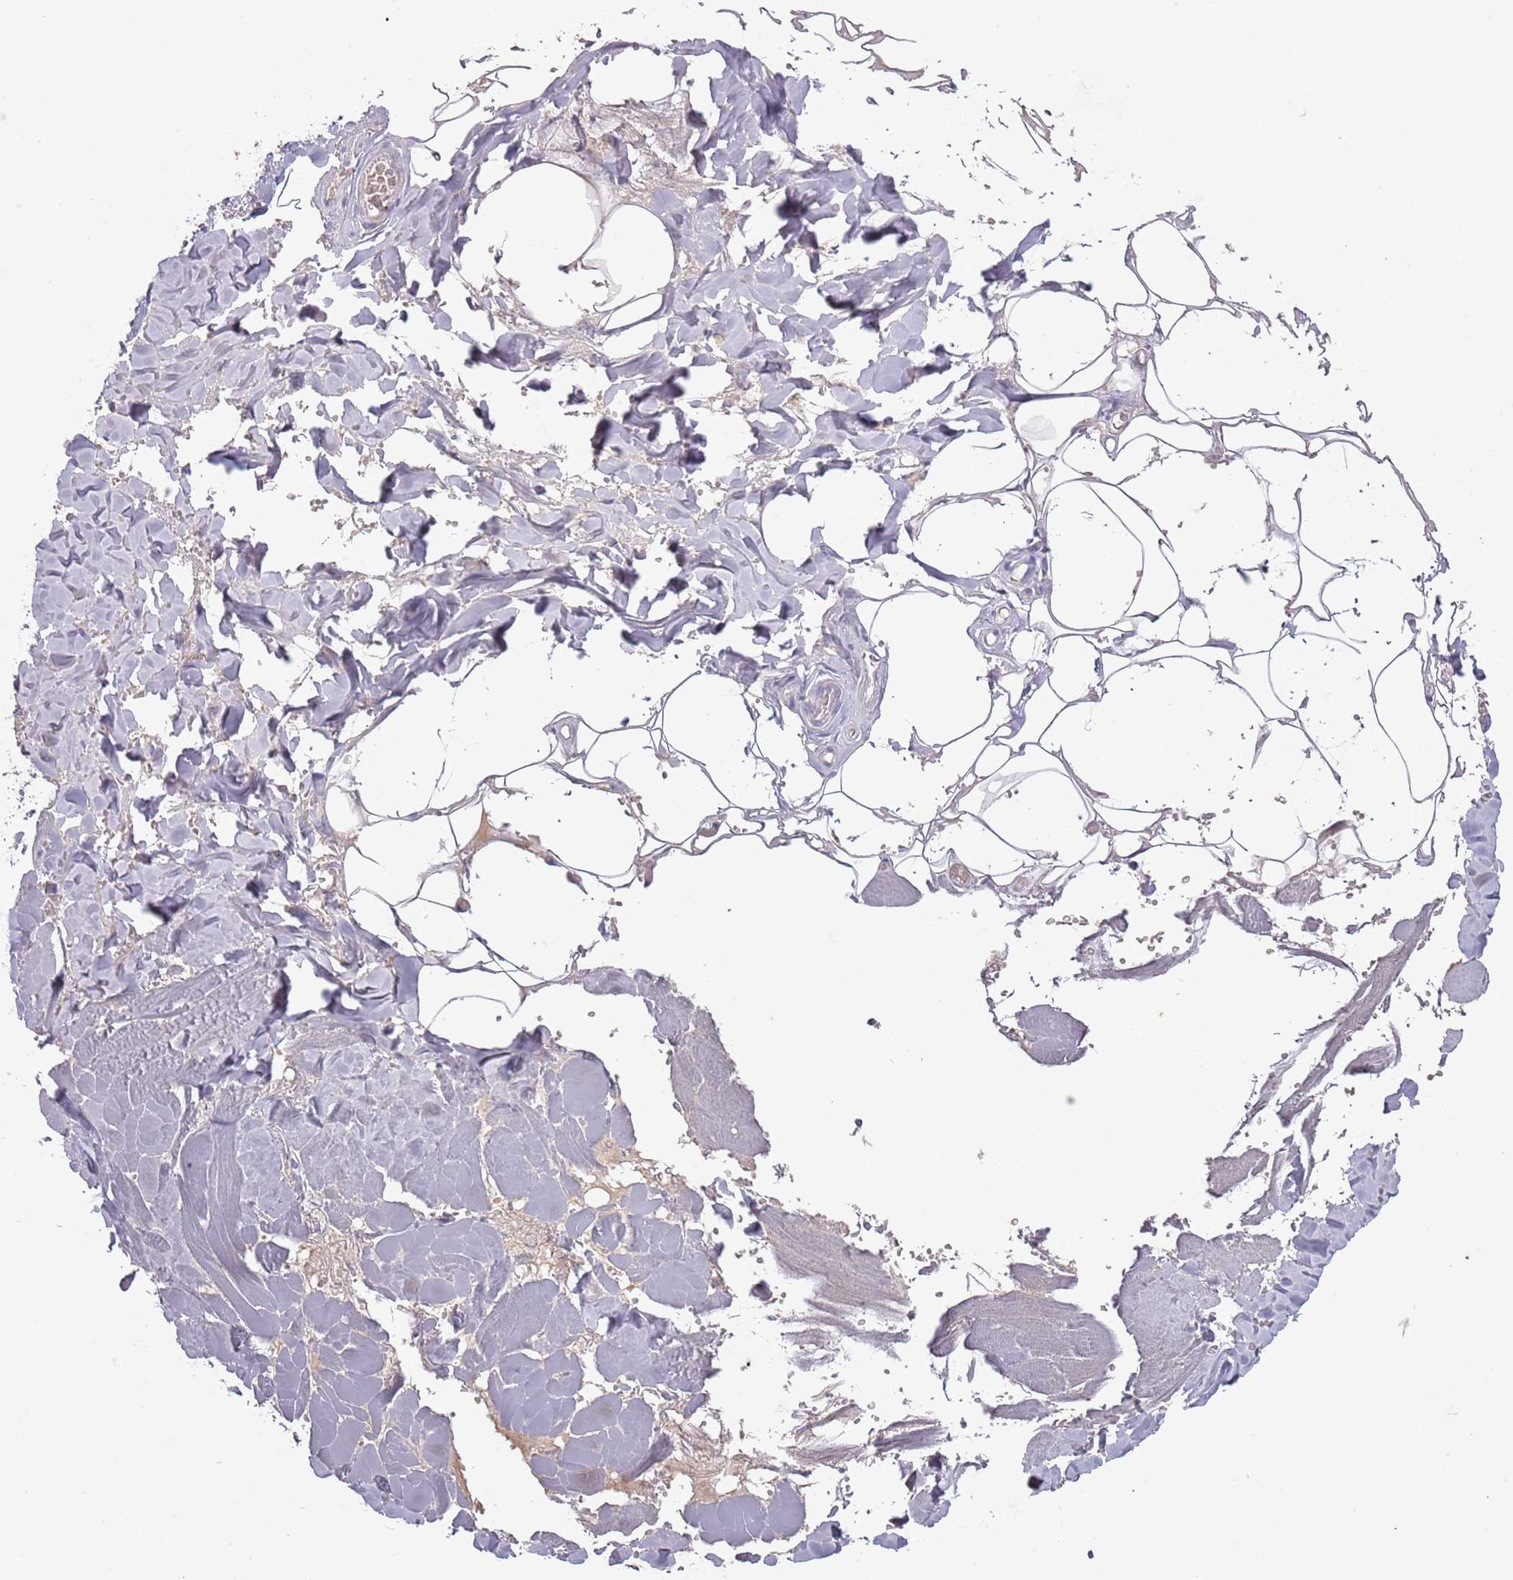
{"staining": {"intensity": "negative", "quantity": "none", "location": "none"}, "tissue": "adipose tissue", "cell_type": "Adipocytes", "image_type": "normal", "snomed": [{"axis": "morphology", "description": "Normal tissue, NOS"}, {"axis": "topography", "description": "Salivary gland"}, {"axis": "topography", "description": "Peripheral nerve tissue"}], "caption": "Immunohistochemistry micrograph of normal human adipose tissue stained for a protein (brown), which displays no staining in adipocytes.", "gene": "SYS1", "patient": {"sex": "male", "age": 38}}